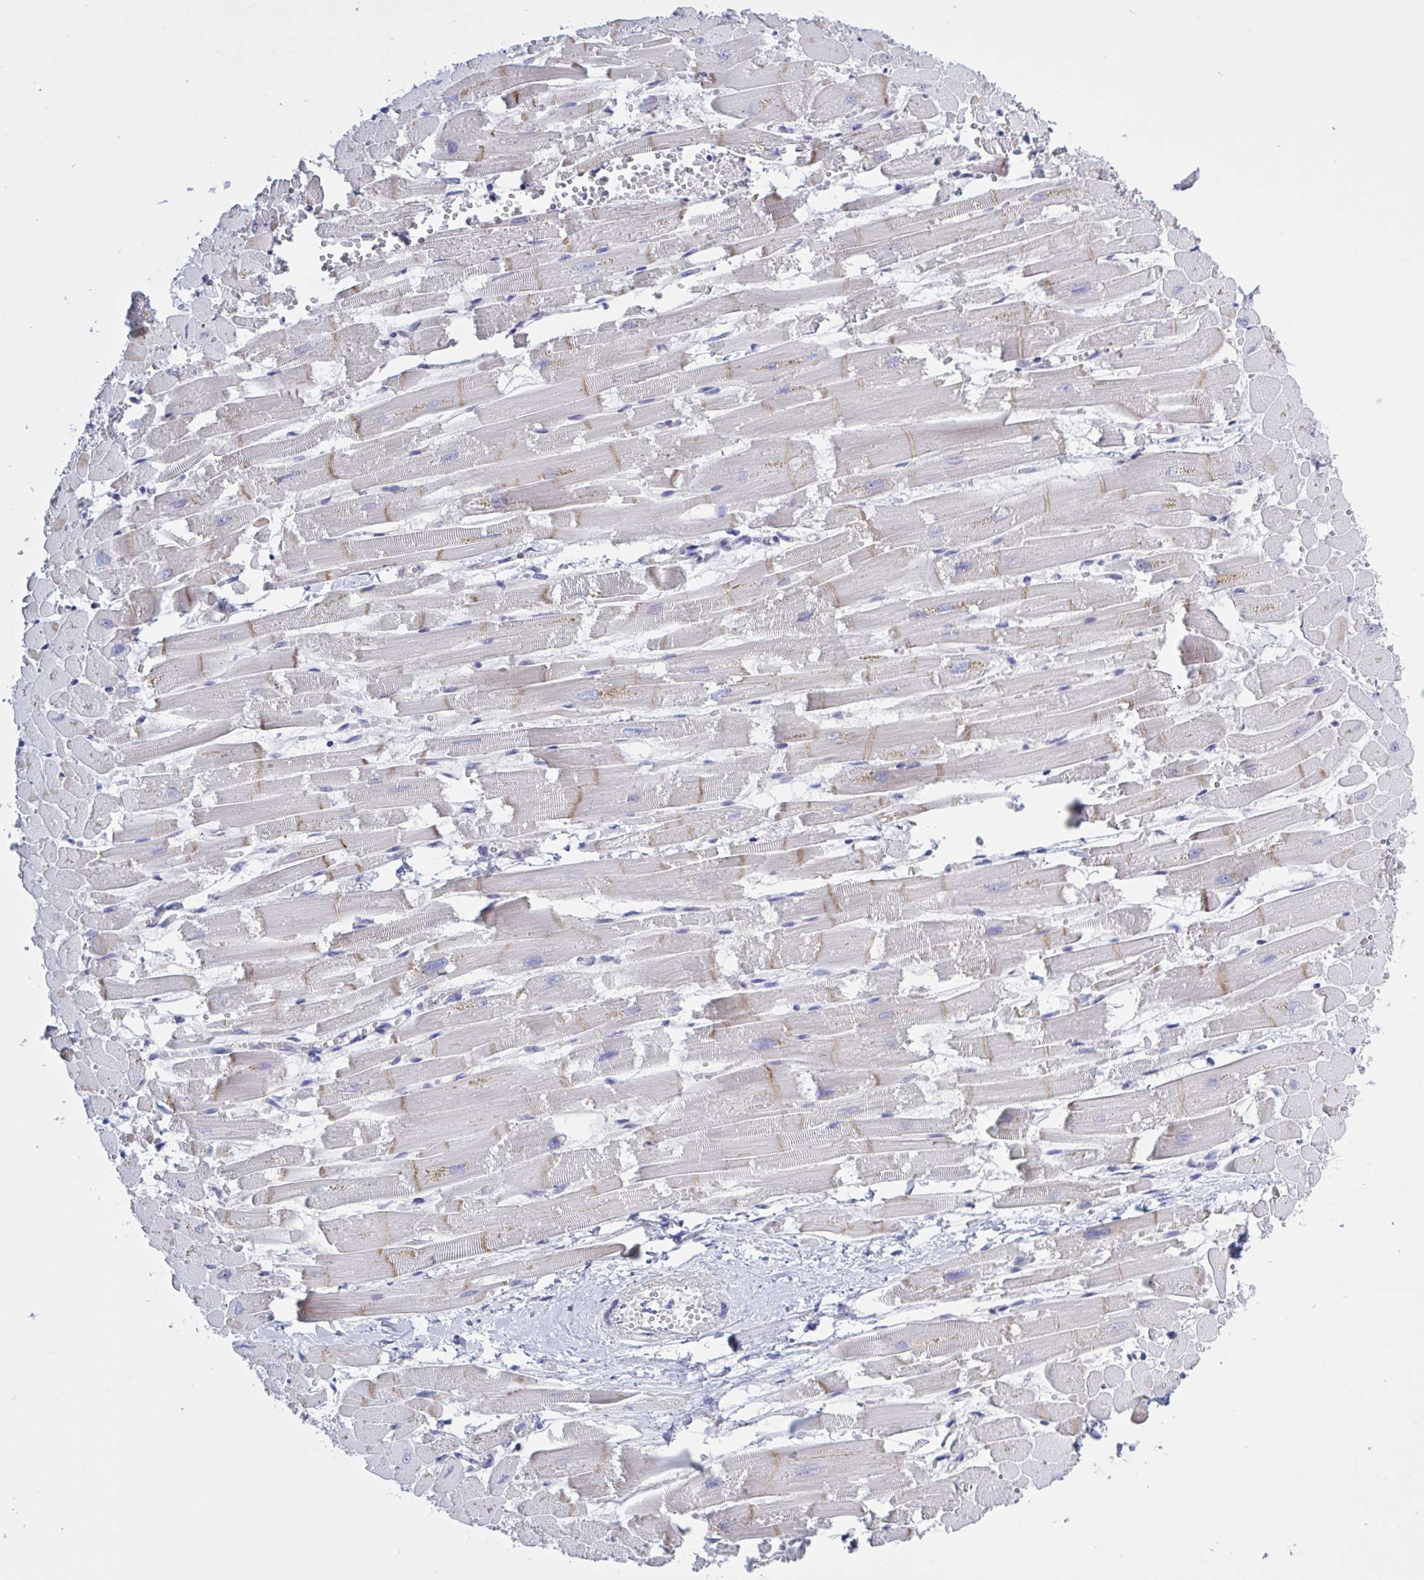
{"staining": {"intensity": "moderate", "quantity": "25%-75%", "location": "cytoplasmic/membranous"}, "tissue": "heart muscle", "cell_type": "Cardiomyocytes", "image_type": "normal", "snomed": [{"axis": "morphology", "description": "Normal tissue, NOS"}, {"axis": "topography", "description": "Heart"}], "caption": "Immunohistochemical staining of normal heart muscle shows medium levels of moderate cytoplasmic/membranous expression in approximately 25%-75% of cardiomyocytes. The staining was performed using DAB, with brown indicating positive protein expression. Nuclei are stained blue with hematoxylin.", "gene": "ST14", "patient": {"sex": "female", "age": 52}}